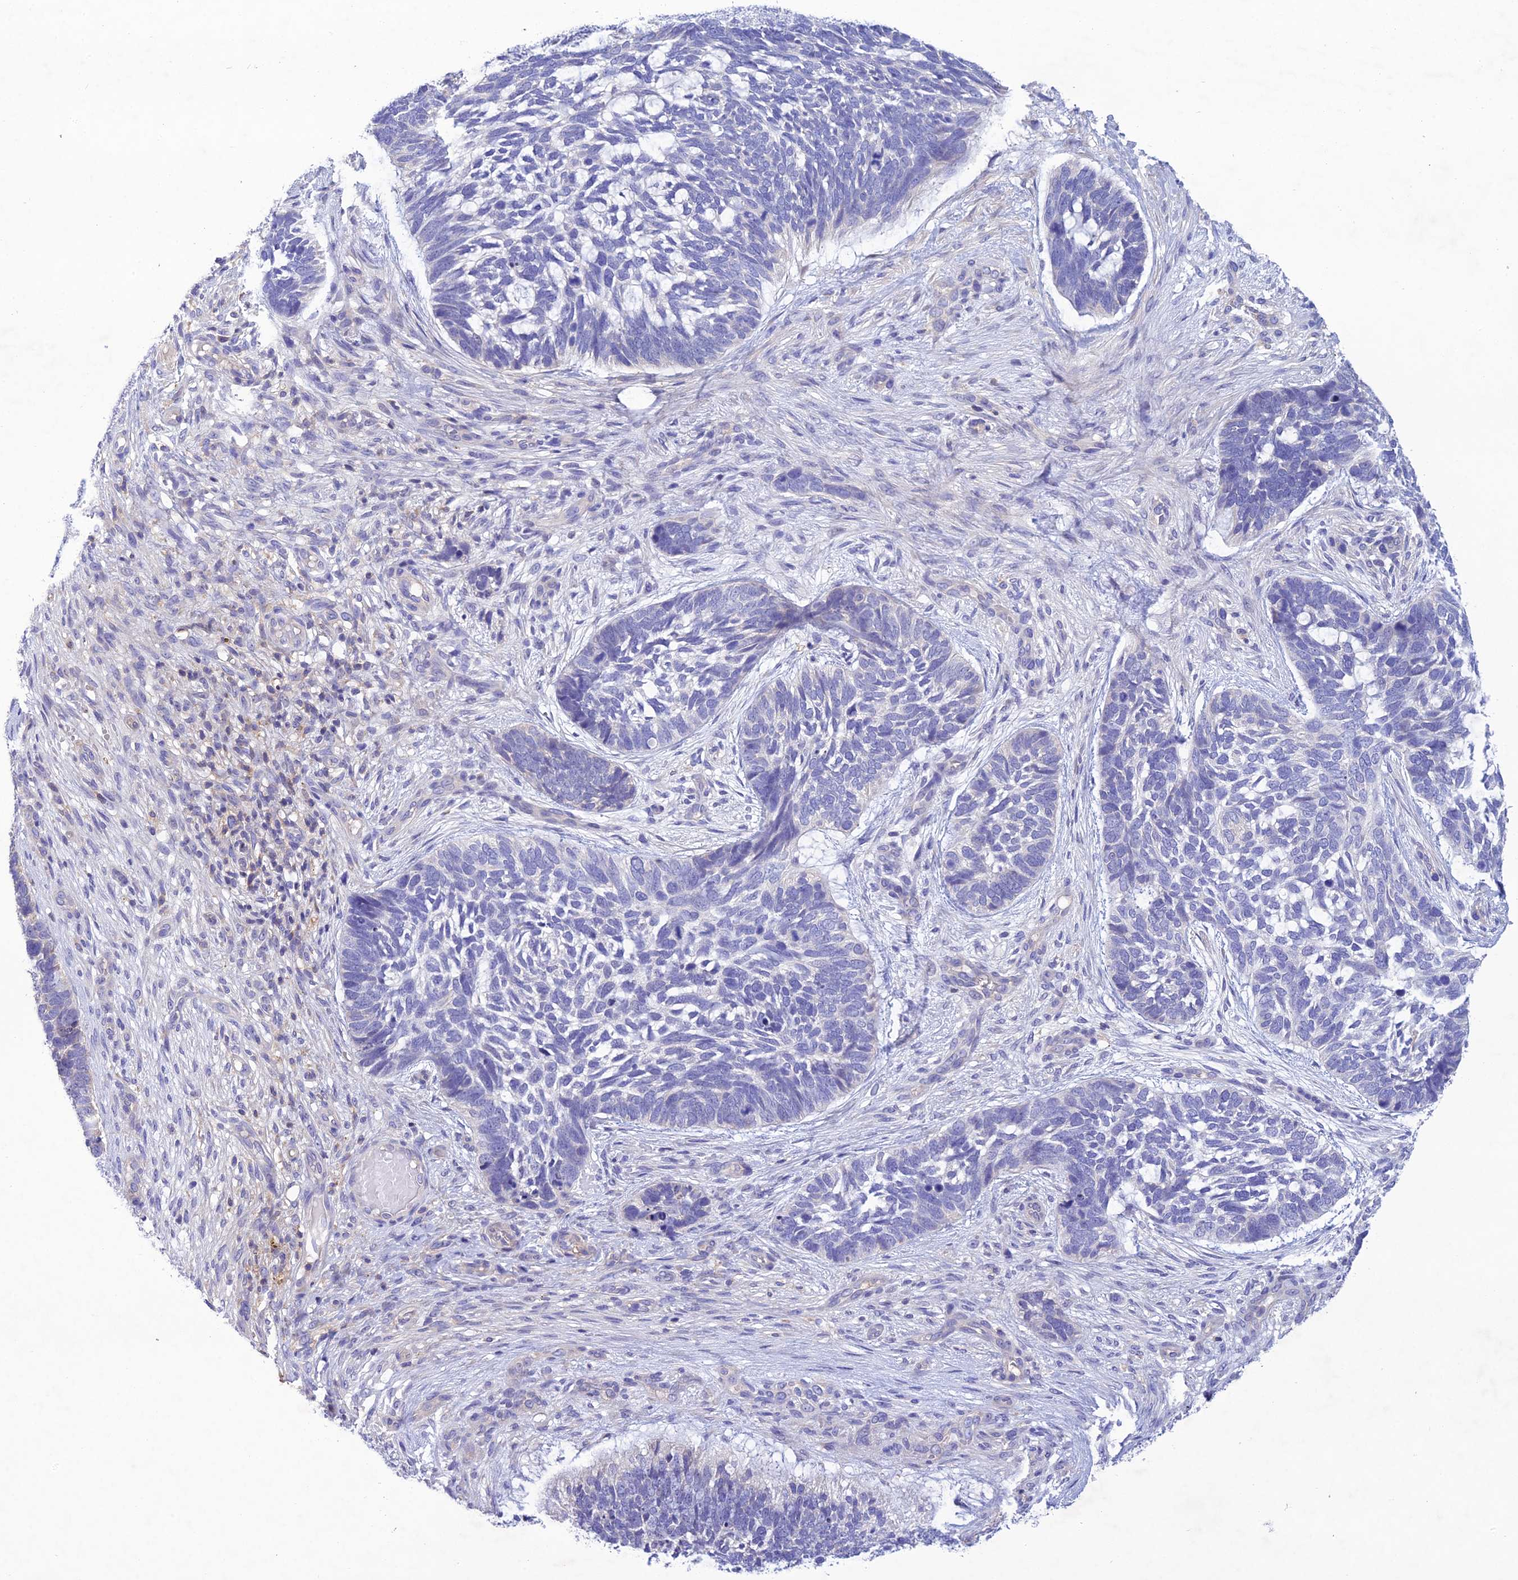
{"staining": {"intensity": "negative", "quantity": "none", "location": "none"}, "tissue": "skin cancer", "cell_type": "Tumor cells", "image_type": "cancer", "snomed": [{"axis": "morphology", "description": "Basal cell carcinoma"}, {"axis": "topography", "description": "Skin"}], "caption": "DAB immunohistochemical staining of skin cancer (basal cell carcinoma) exhibits no significant staining in tumor cells.", "gene": "SNX24", "patient": {"sex": "male", "age": 88}}